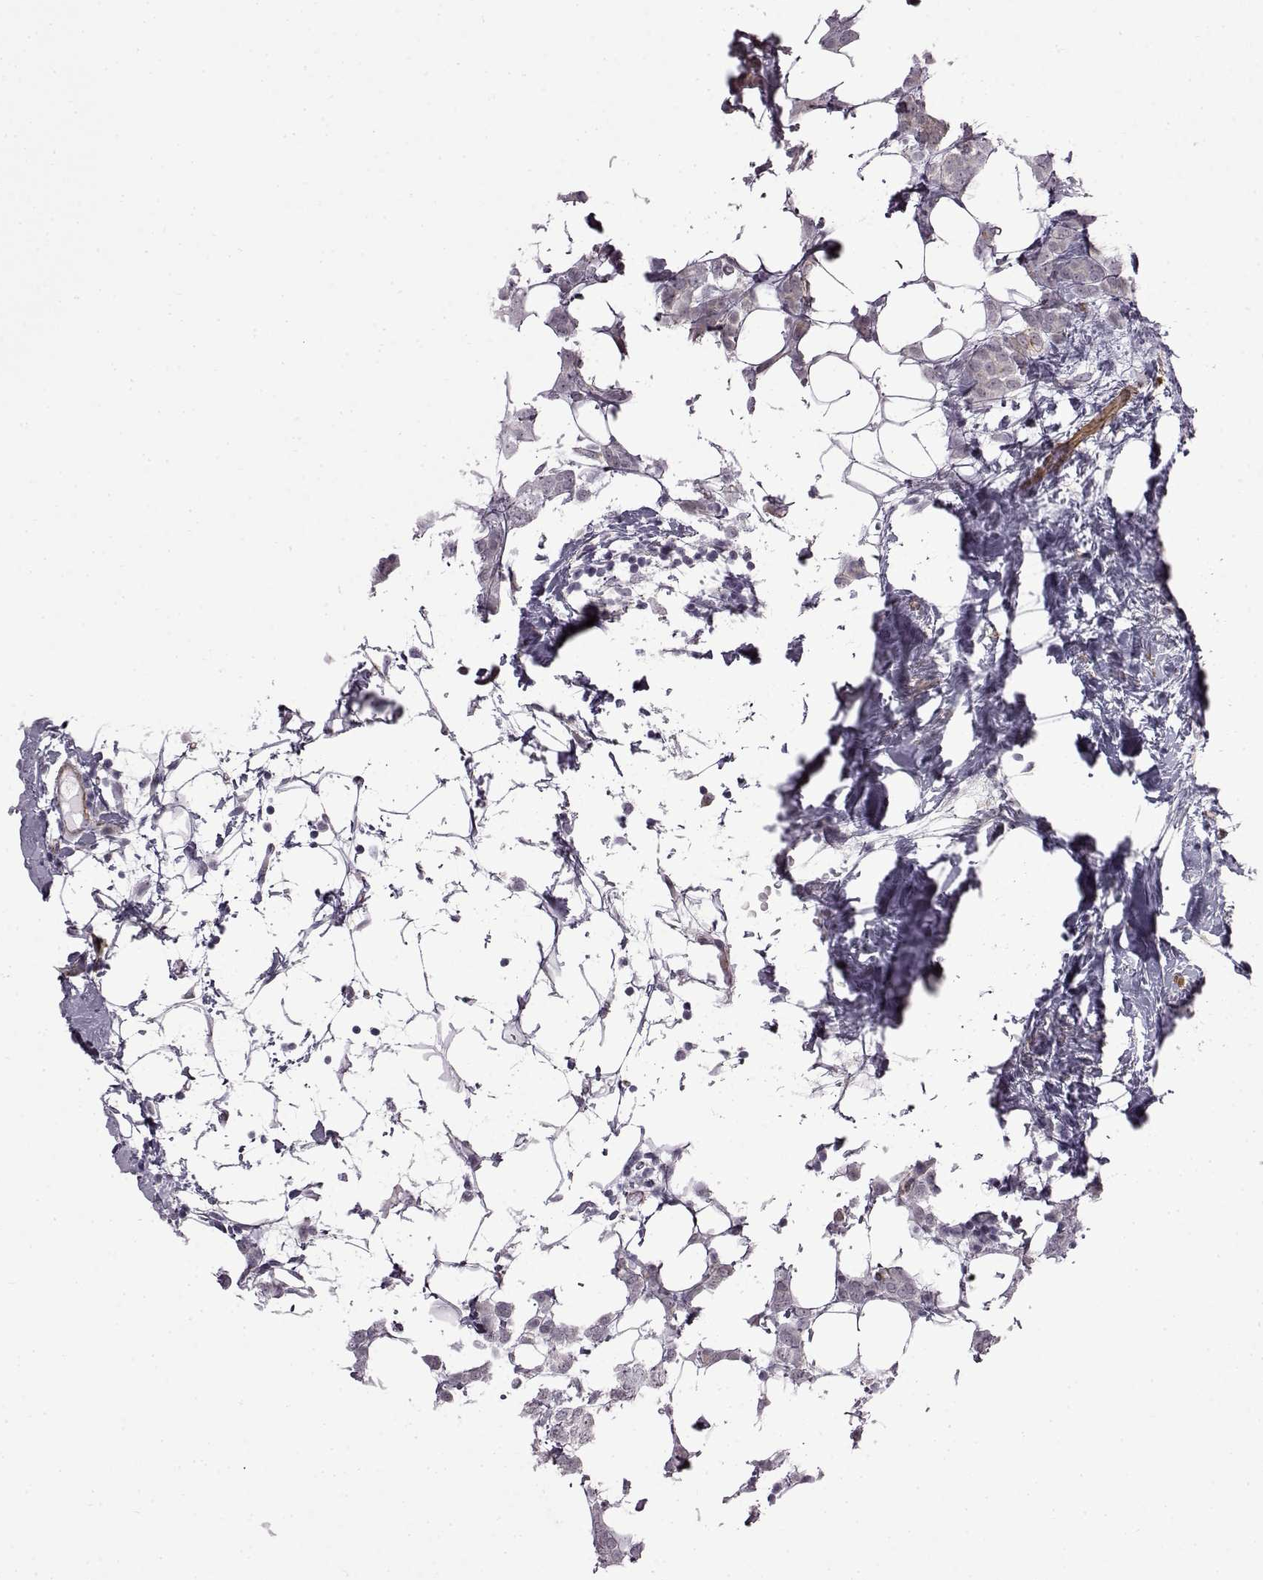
{"staining": {"intensity": "negative", "quantity": "none", "location": "none"}, "tissue": "breast cancer", "cell_type": "Tumor cells", "image_type": "cancer", "snomed": [{"axis": "morphology", "description": "Lobular carcinoma"}, {"axis": "topography", "description": "Breast"}], "caption": "Photomicrograph shows no significant protein expression in tumor cells of breast cancer (lobular carcinoma).", "gene": "SYNPO2", "patient": {"sex": "female", "age": 49}}